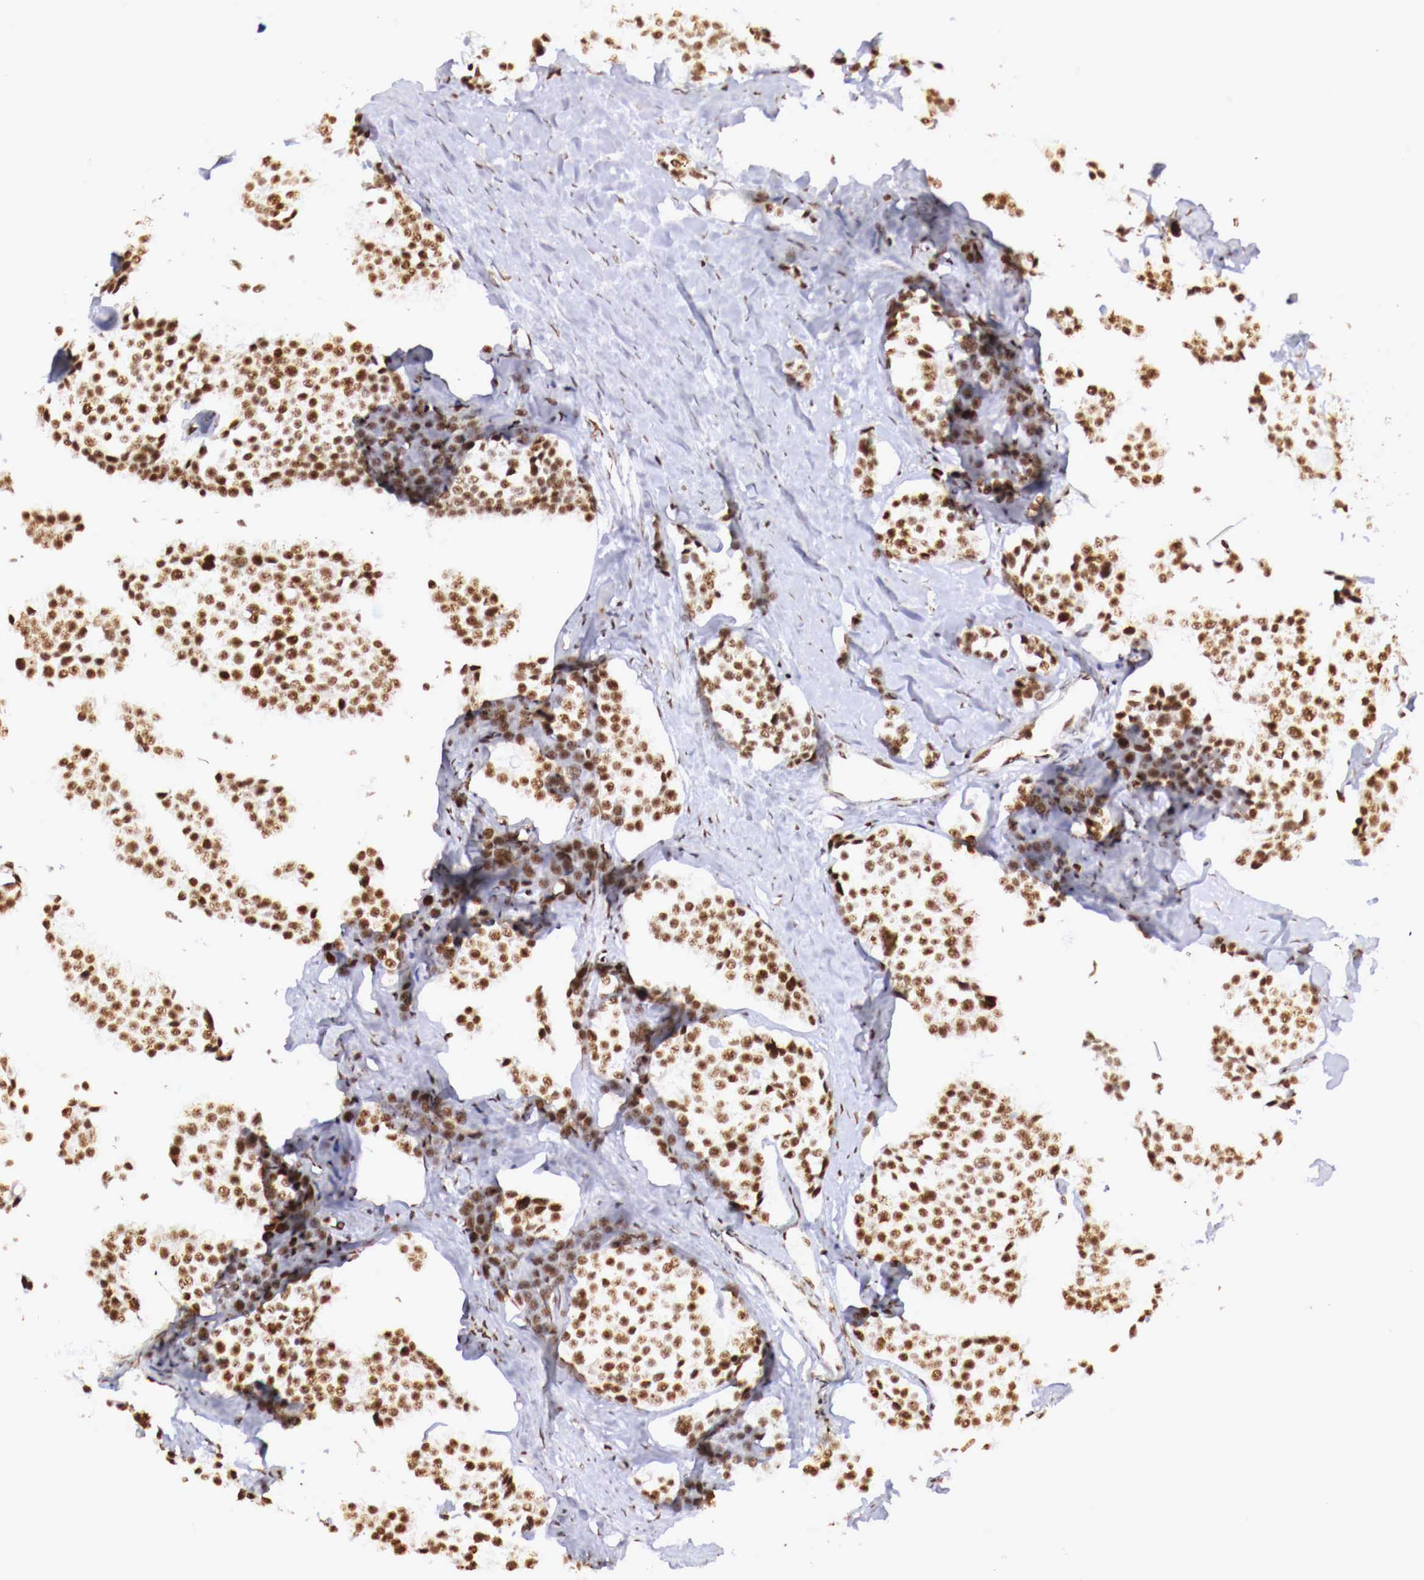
{"staining": {"intensity": "strong", "quantity": ">75%", "location": "nuclear"}, "tissue": "carcinoid", "cell_type": "Tumor cells", "image_type": "cancer", "snomed": [{"axis": "morphology", "description": "Carcinoid, malignant, NOS"}, {"axis": "topography", "description": "Small intestine"}], "caption": "About >75% of tumor cells in carcinoid demonstrate strong nuclear protein expression as visualized by brown immunohistochemical staining.", "gene": "MAX", "patient": {"sex": "male", "age": 60}}